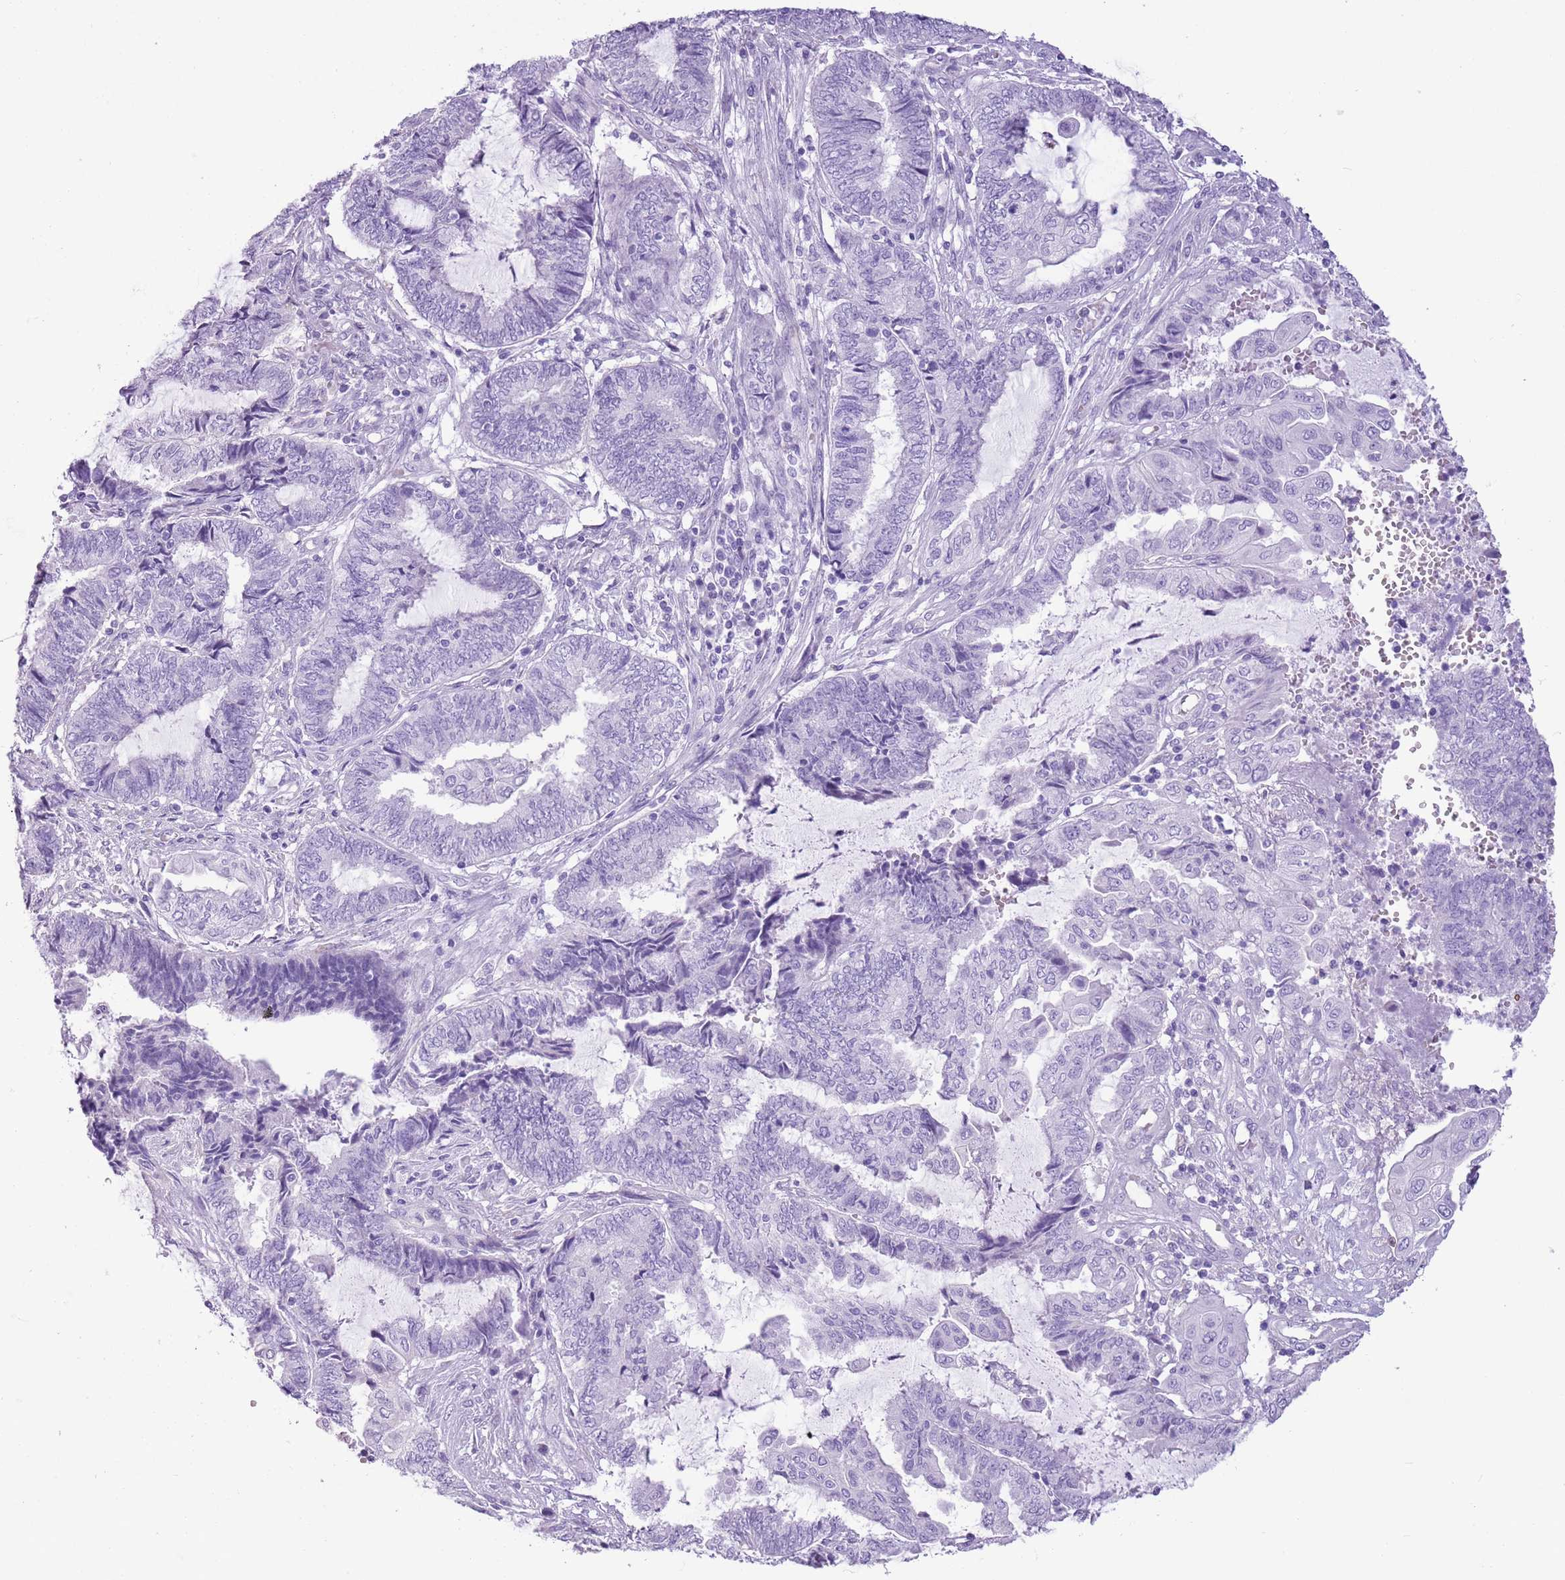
{"staining": {"intensity": "negative", "quantity": "none", "location": "none"}, "tissue": "endometrial cancer", "cell_type": "Tumor cells", "image_type": "cancer", "snomed": [{"axis": "morphology", "description": "Adenocarcinoma, NOS"}, {"axis": "topography", "description": "Uterus"}, {"axis": "topography", "description": "Endometrium"}], "caption": "Immunohistochemistry (IHC) micrograph of neoplastic tissue: human endometrial adenocarcinoma stained with DAB (3,3'-diaminobenzidine) displays no significant protein expression in tumor cells.", "gene": "SLC7A14", "patient": {"sex": "female", "age": 70}}